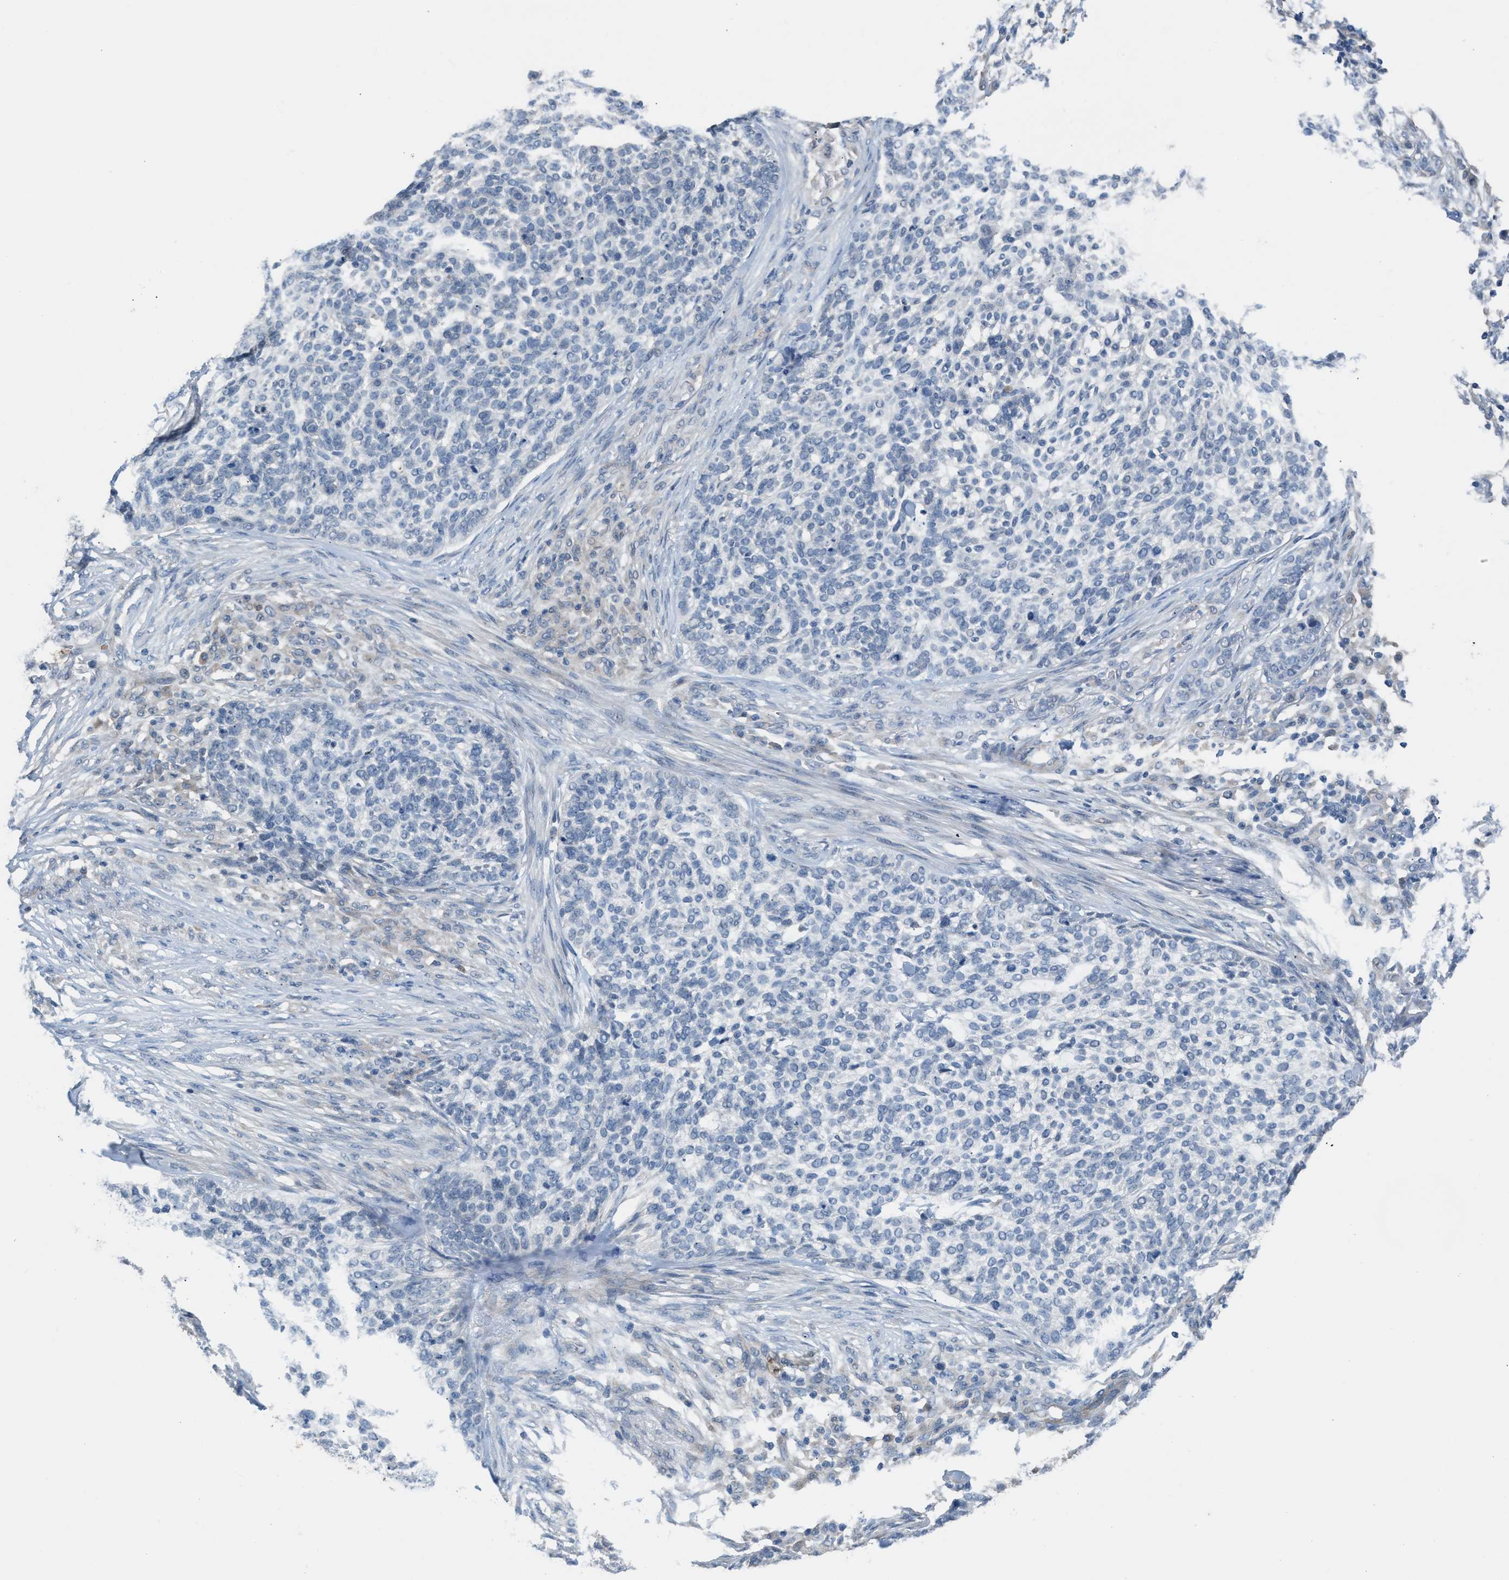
{"staining": {"intensity": "negative", "quantity": "none", "location": "none"}, "tissue": "skin cancer", "cell_type": "Tumor cells", "image_type": "cancer", "snomed": [{"axis": "morphology", "description": "Basal cell carcinoma"}, {"axis": "topography", "description": "Skin"}], "caption": "Immunohistochemistry of skin basal cell carcinoma shows no positivity in tumor cells.", "gene": "CFAP77", "patient": {"sex": "female", "age": 64}}